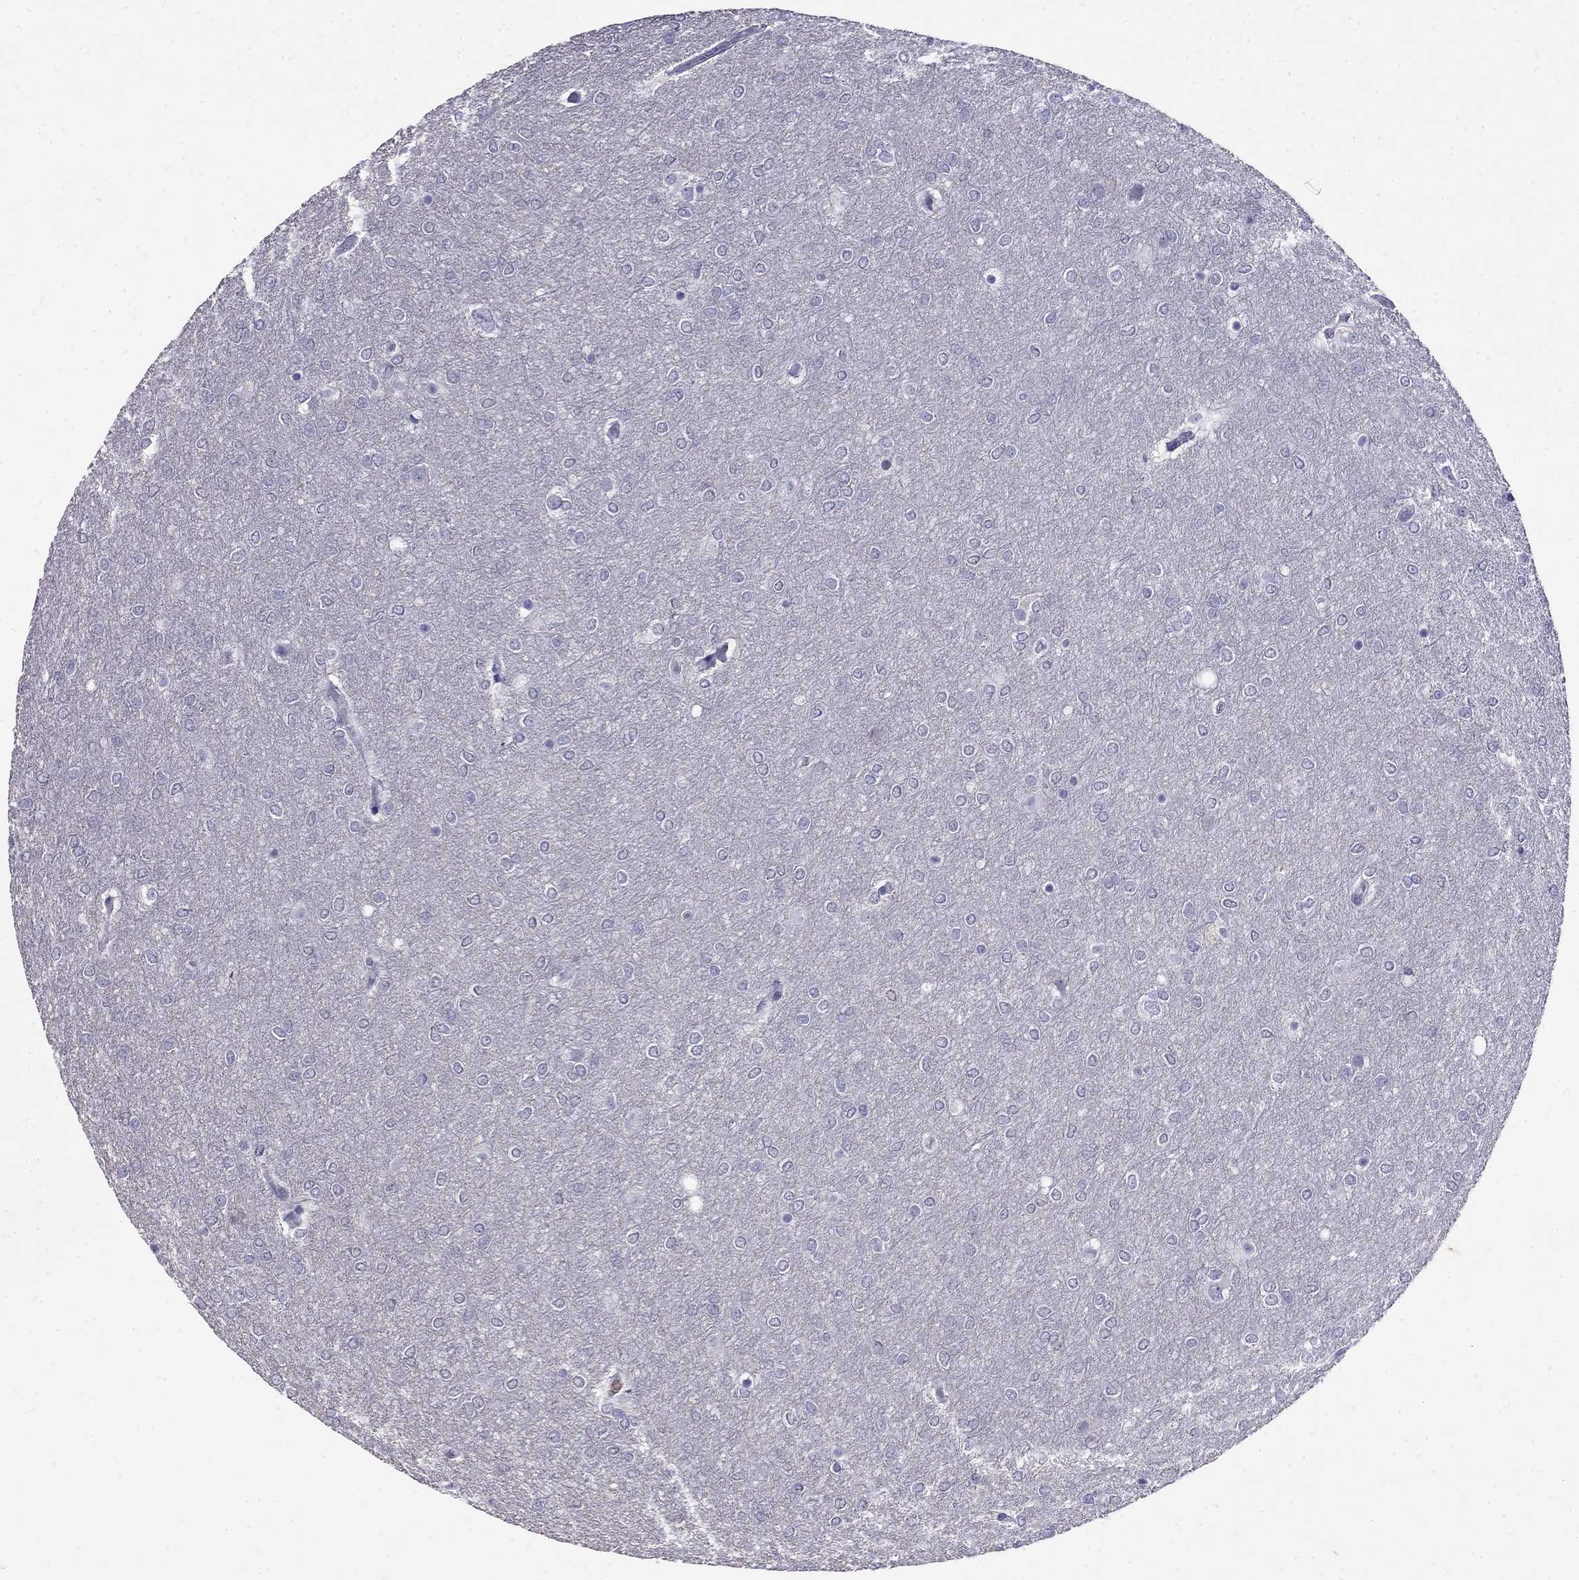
{"staining": {"intensity": "negative", "quantity": "none", "location": "none"}, "tissue": "glioma", "cell_type": "Tumor cells", "image_type": "cancer", "snomed": [{"axis": "morphology", "description": "Glioma, malignant, High grade"}, {"axis": "topography", "description": "Brain"}], "caption": "High-grade glioma (malignant) stained for a protein using immunohistochemistry exhibits no positivity tumor cells.", "gene": "CD8B", "patient": {"sex": "female", "age": 61}}